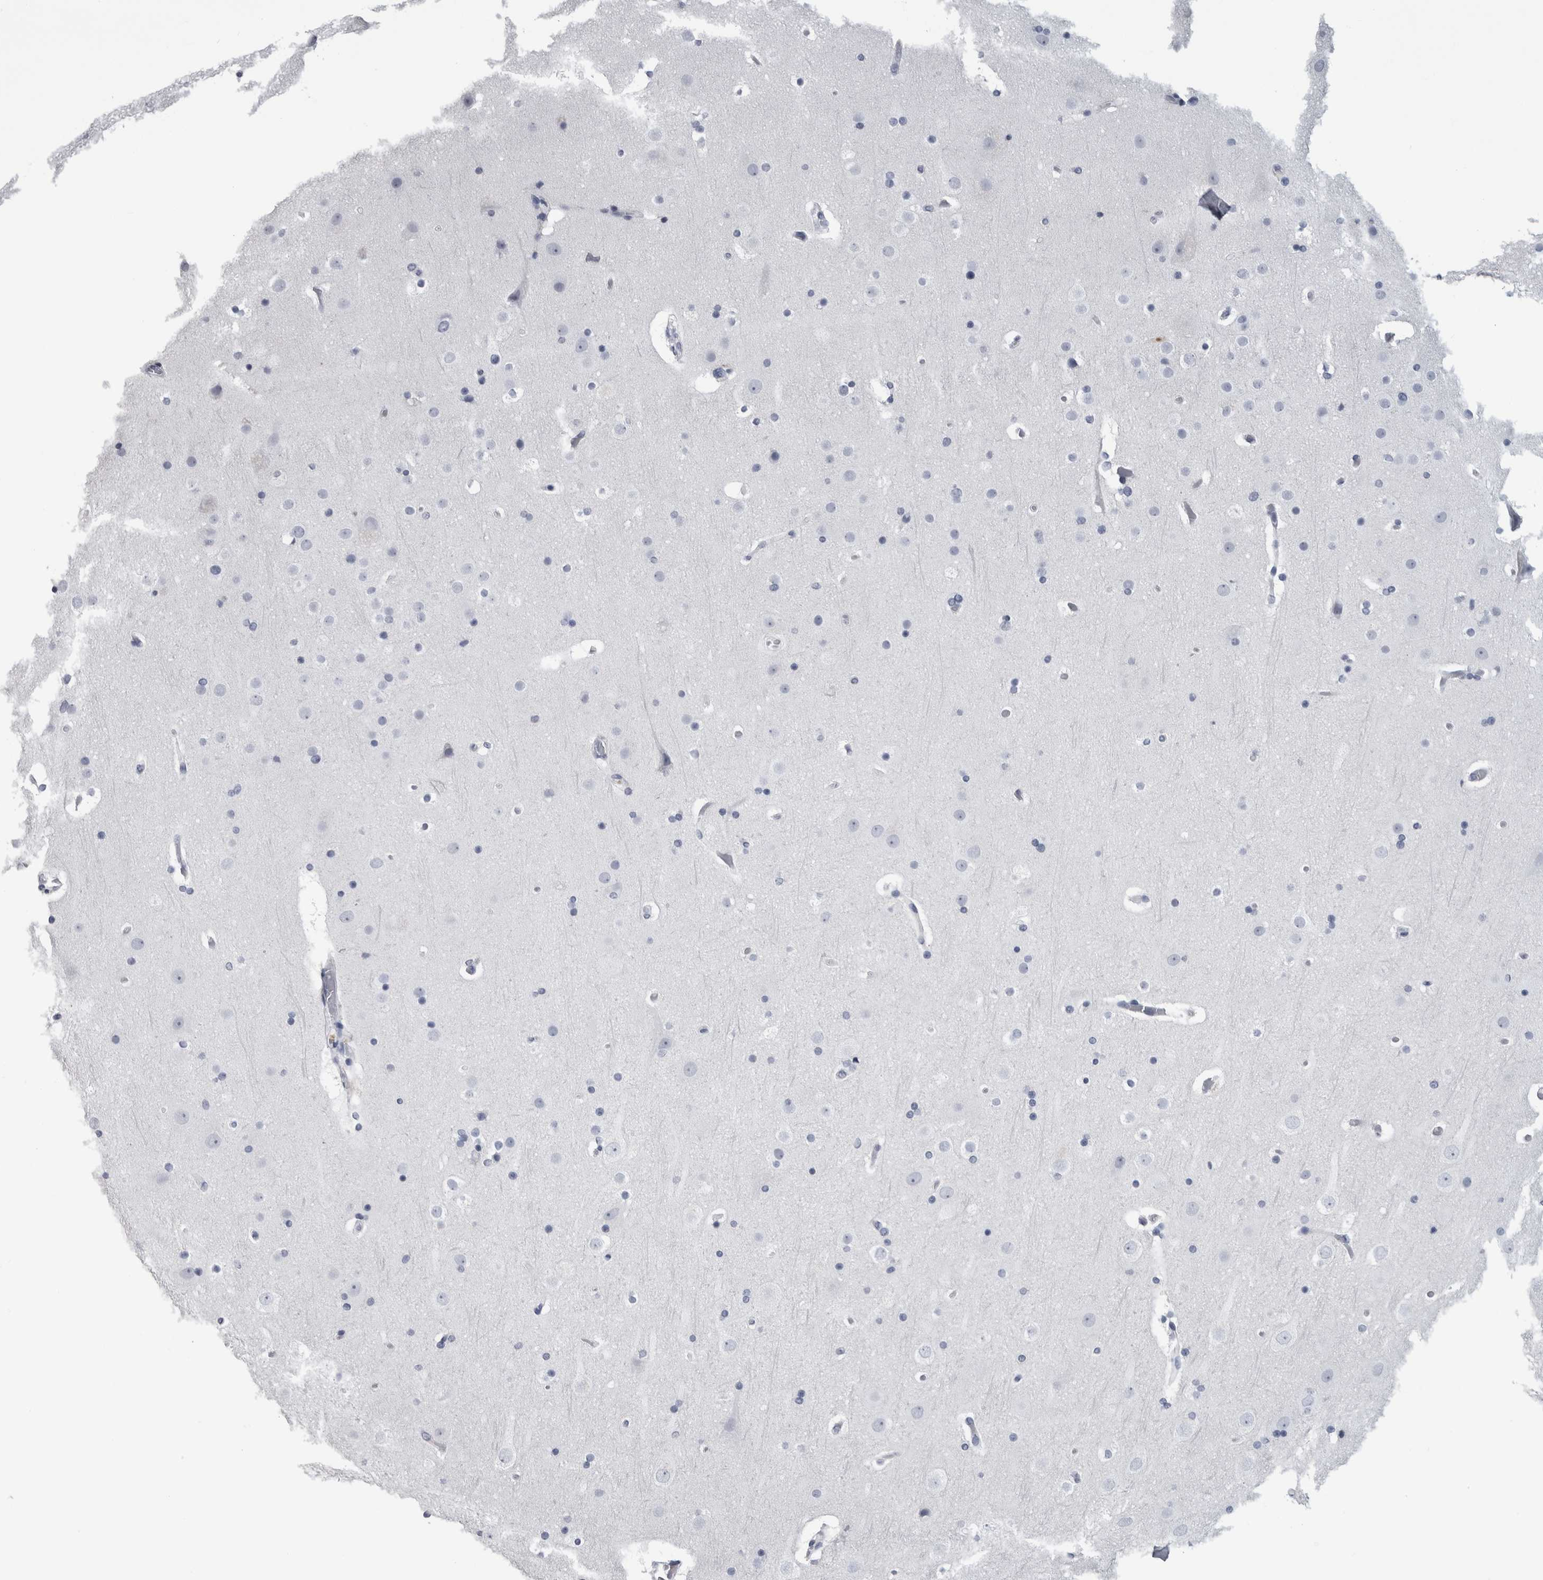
{"staining": {"intensity": "negative", "quantity": "none", "location": "none"}, "tissue": "cerebral cortex", "cell_type": "Endothelial cells", "image_type": "normal", "snomed": [{"axis": "morphology", "description": "Normal tissue, NOS"}, {"axis": "topography", "description": "Cerebral cortex"}], "caption": "Immunohistochemistry micrograph of benign cerebral cortex: human cerebral cortex stained with DAB shows no significant protein staining in endothelial cells. Nuclei are stained in blue.", "gene": "ALDH8A1", "patient": {"sex": "male", "age": 57}}